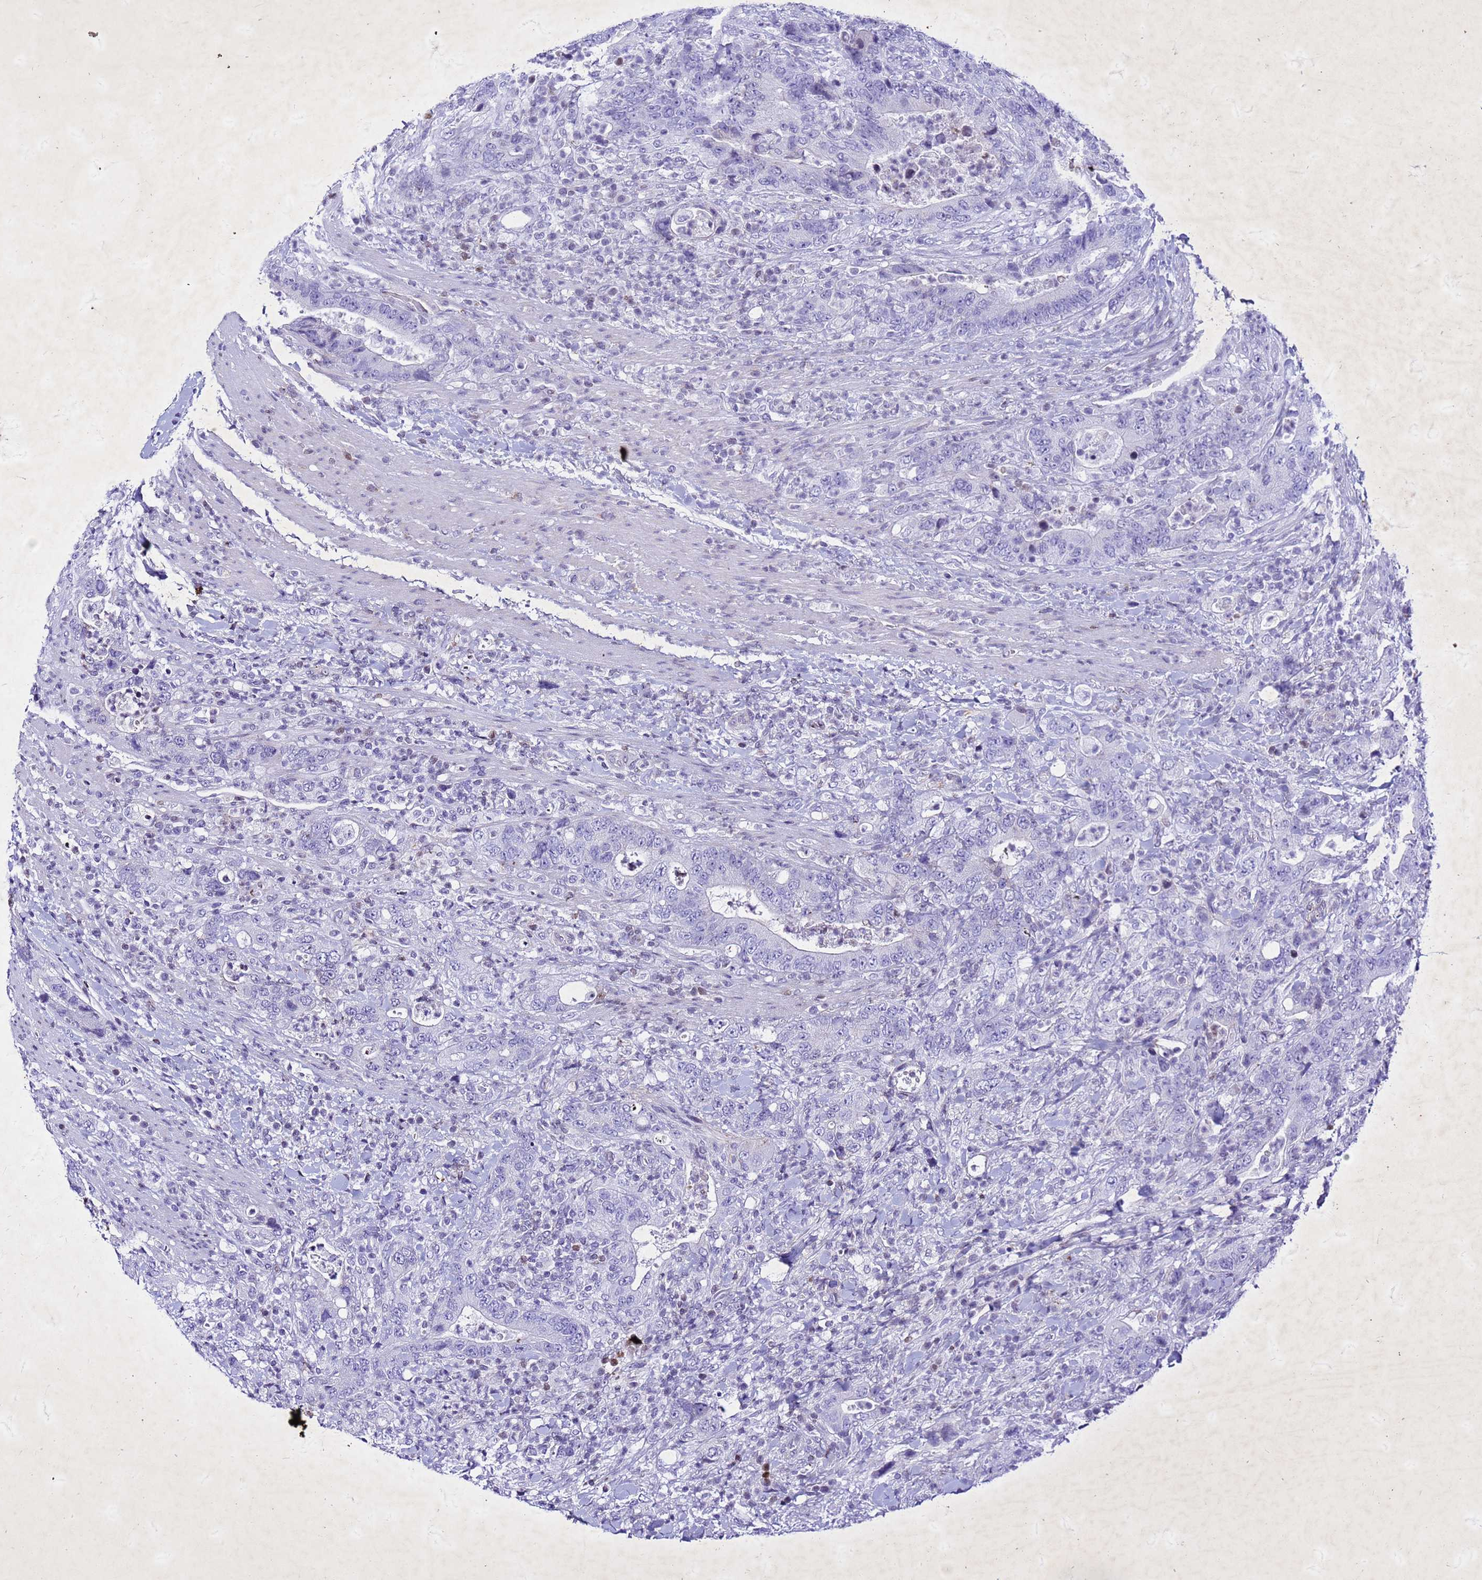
{"staining": {"intensity": "negative", "quantity": "none", "location": "none"}, "tissue": "colorectal cancer", "cell_type": "Tumor cells", "image_type": "cancer", "snomed": [{"axis": "morphology", "description": "Adenocarcinoma, NOS"}, {"axis": "topography", "description": "Colon"}], "caption": "Protein analysis of adenocarcinoma (colorectal) reveals no significant expression in tumor cells.", "gene": "COPS9", "patient": {"sex": "female", "age": 75}}